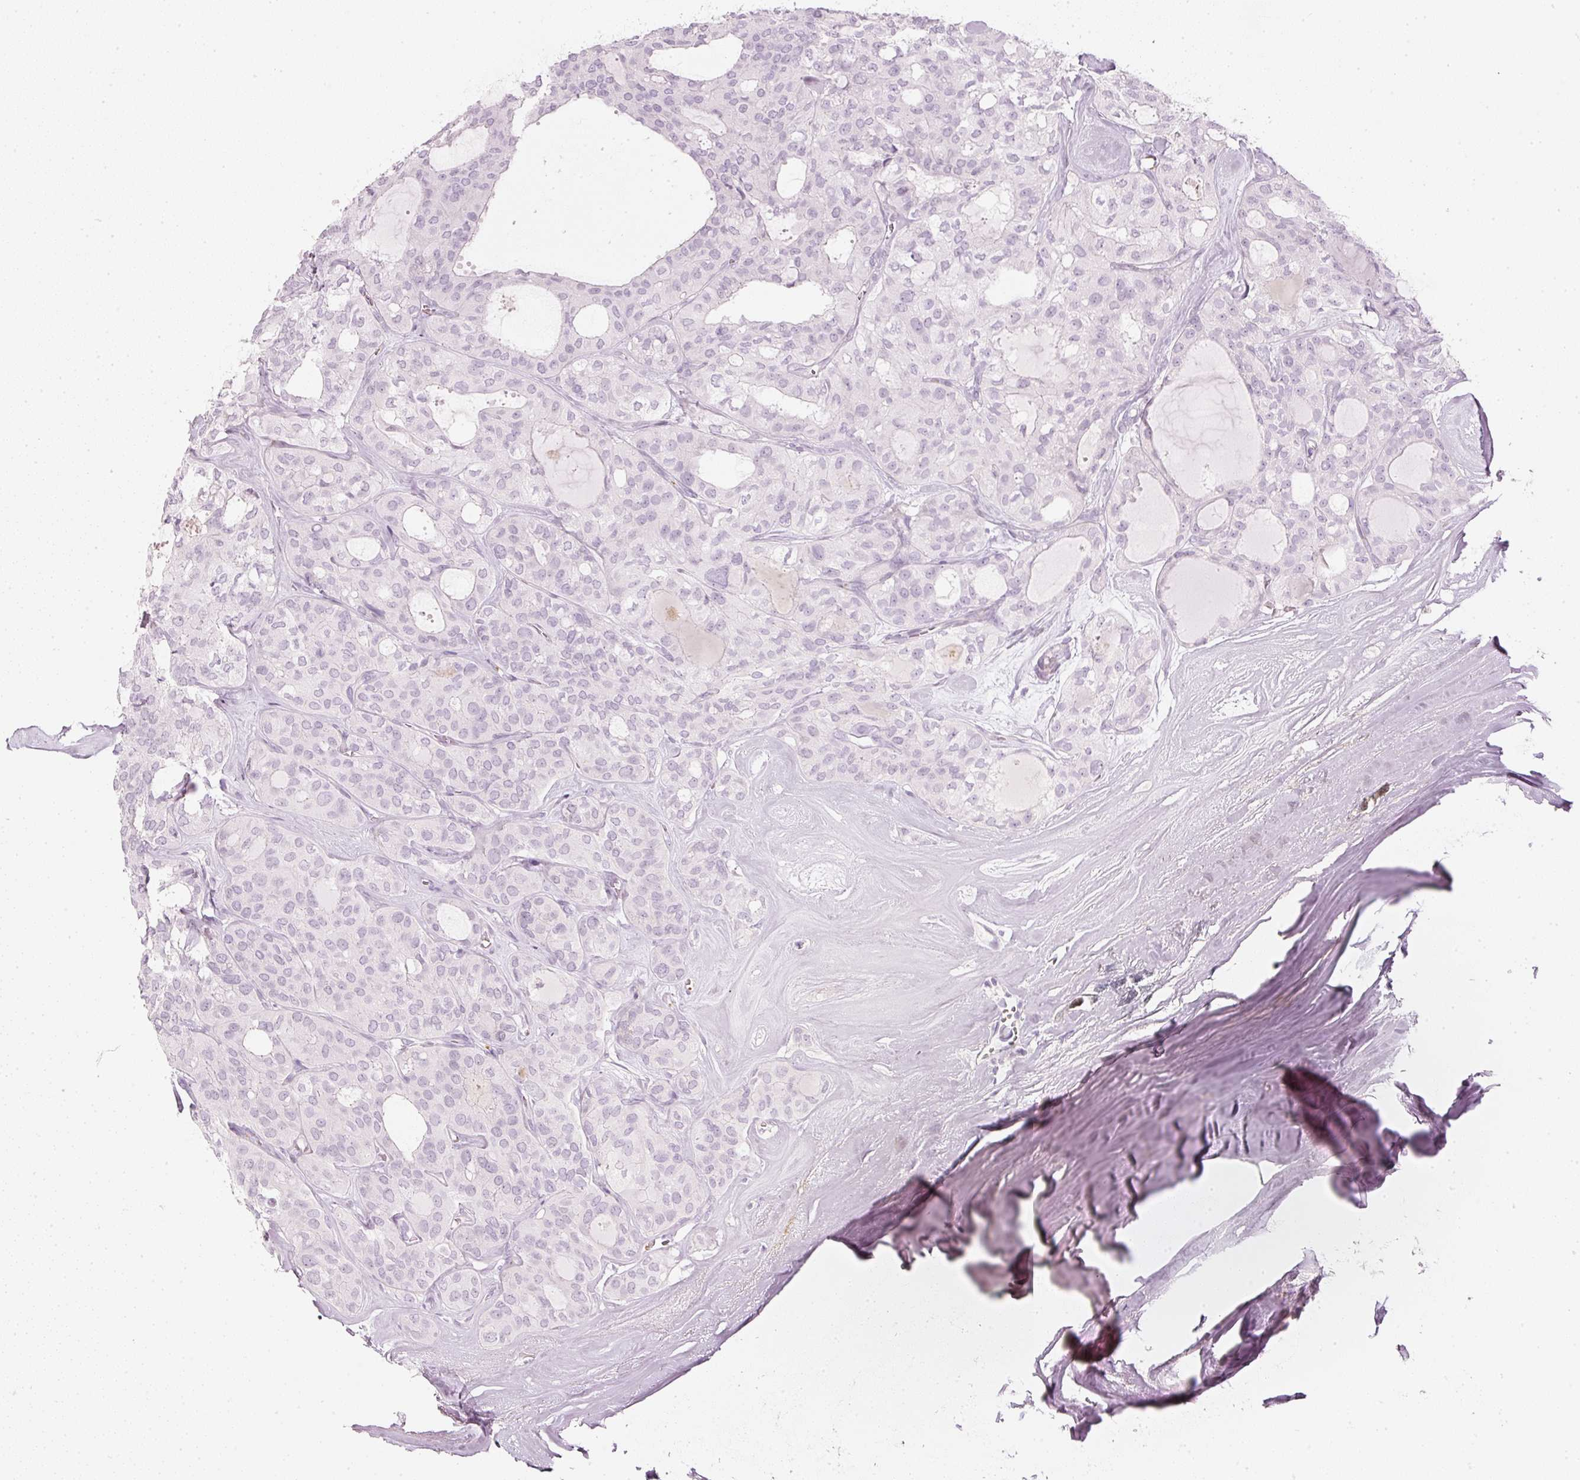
{"staining": {"intensity": "negative", "quantity": "none", "location": "none"}, "tissue": "thyroid cancer", "cell_type": "Tumor cells", "image_type": "cancer", "snomed": [{"axis": "morphology", "description": "Follicular adenoma carcinoma, NOS"}, {"axis": "topography", "description": "Thyroid gland"}], "caption": "This is an immunohistochemistry image of follicular adenoma carcinoma (thyroid). There is no expression in tumor cells.", "gene": "LECT2", "patient": {"sex": "male", "age": 75}}